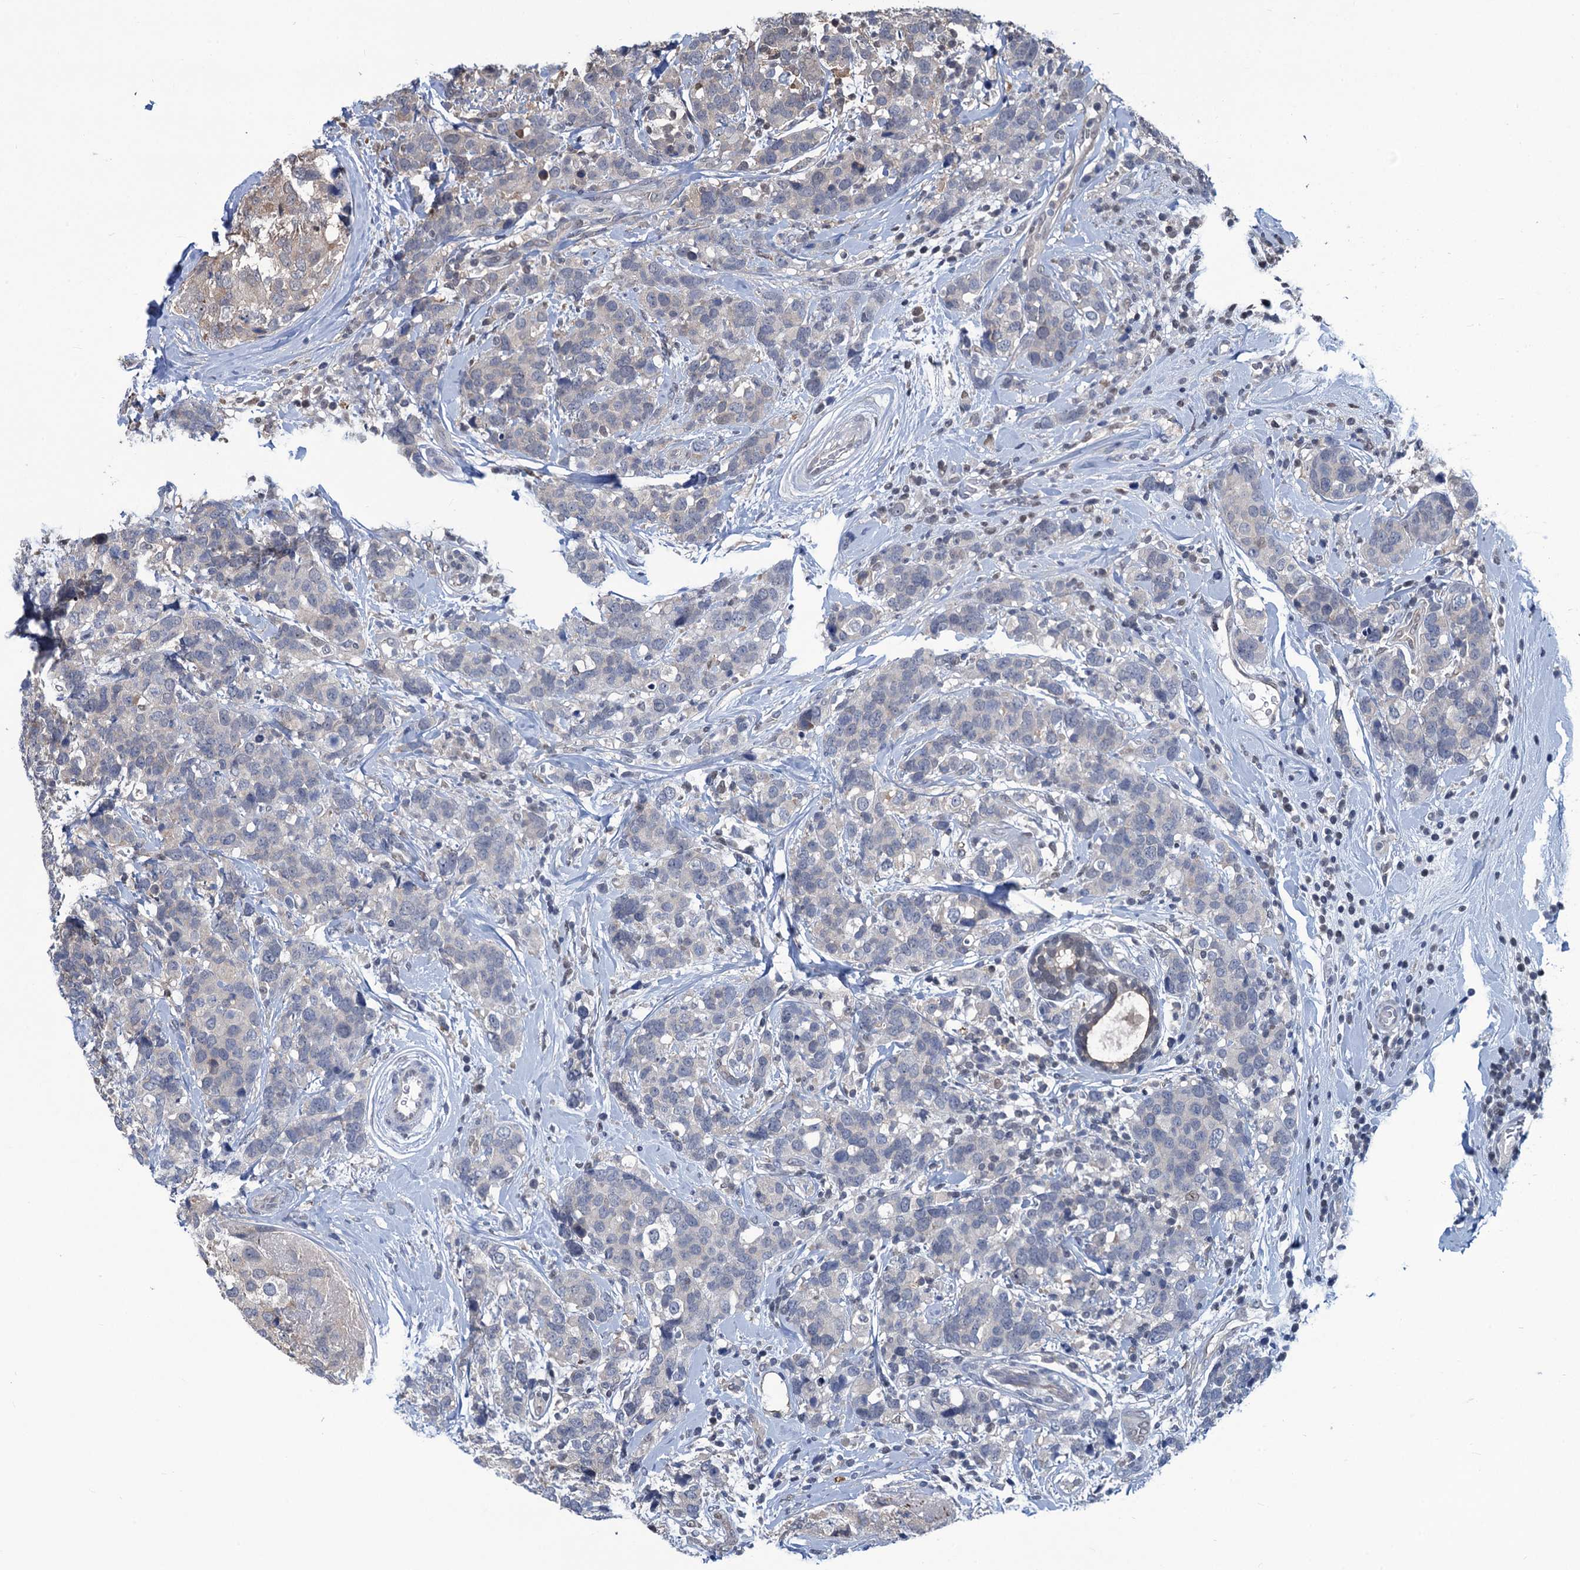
{"staining": {"intensity": "negative", "quantity": "none", "location": "none"}, "tissue": "breast cancer", "cell_type": "Tumor cells", "image_type": "cancer", "snomed": [{"axis": "morphology", "description": "Lobular carcinoma"}, {"axis": "topography", "description": "Breast"}], "caption": "A micrograph of breast lobular carcinoma stained for a protein reveals no brown staining in tumor cells.", "gene": "RTKN2", "patient": {"sex": "female", "age": 59}}